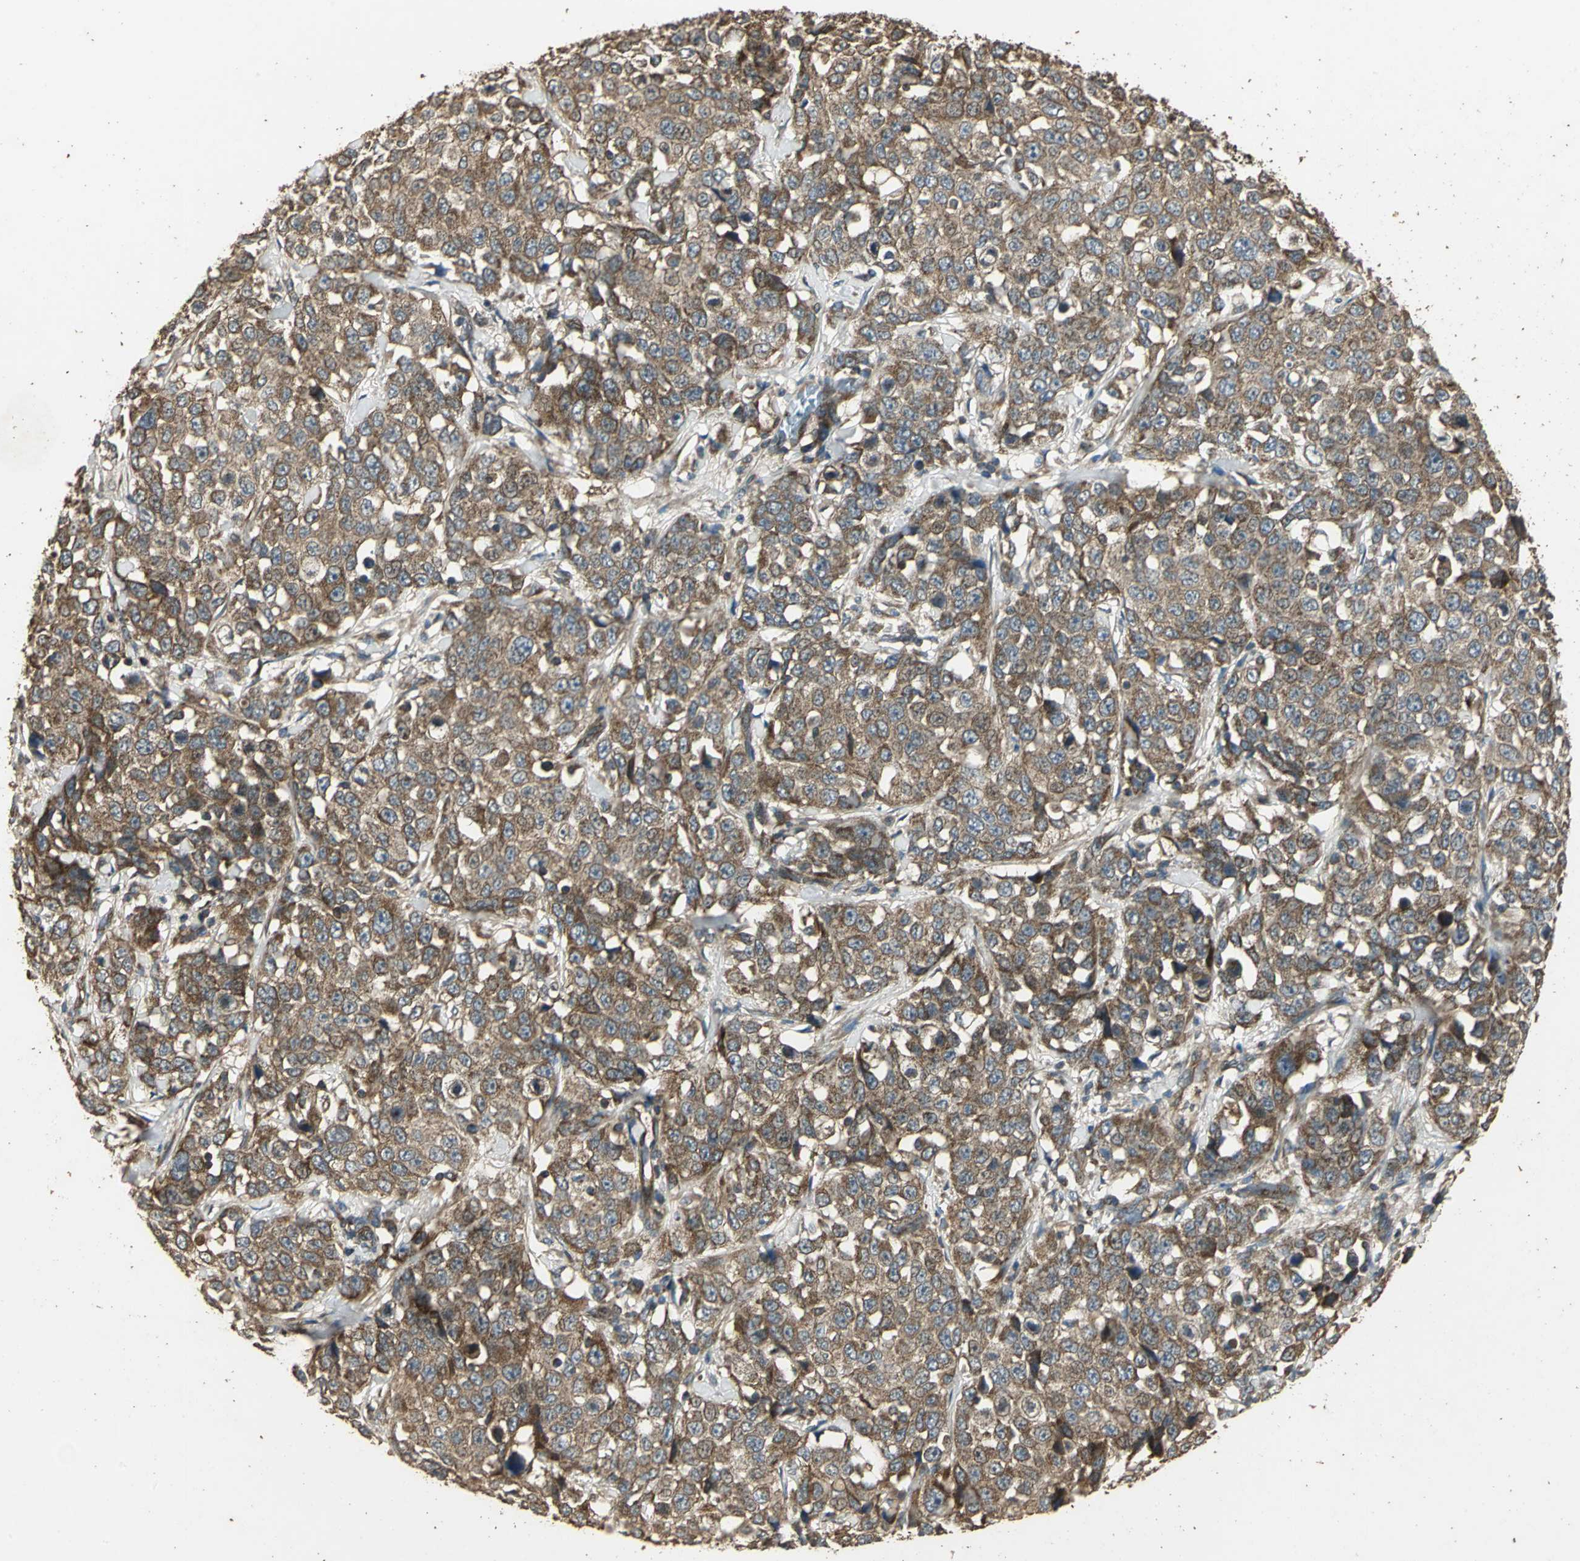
{"staining": {"intensity": "strong", "quantity": ">75%", "location": "cytoplasmic/membranous"}, "tissue": "stomach cancer", "cell_type": "Tumor cells", "image_type": "cancer", "snomed": [{"axis": "morphology", "description": "Normal tissue, NOS"}, {"axis": "morphology", "description": "Adenocarcinoma, NOS"}, {"axis": "topography", "description": "Stomach"}], "caption": "DAB (3,3'-diaminobenzidine) immunohistochemical staining of human stomach cancer (adenocarcinoma) shows strong cytoplasmic/membranous protein staining in approximately >75% of tumor cells.", "gene": "KANK1", "patient": {"sex": "male", "age": 48}}